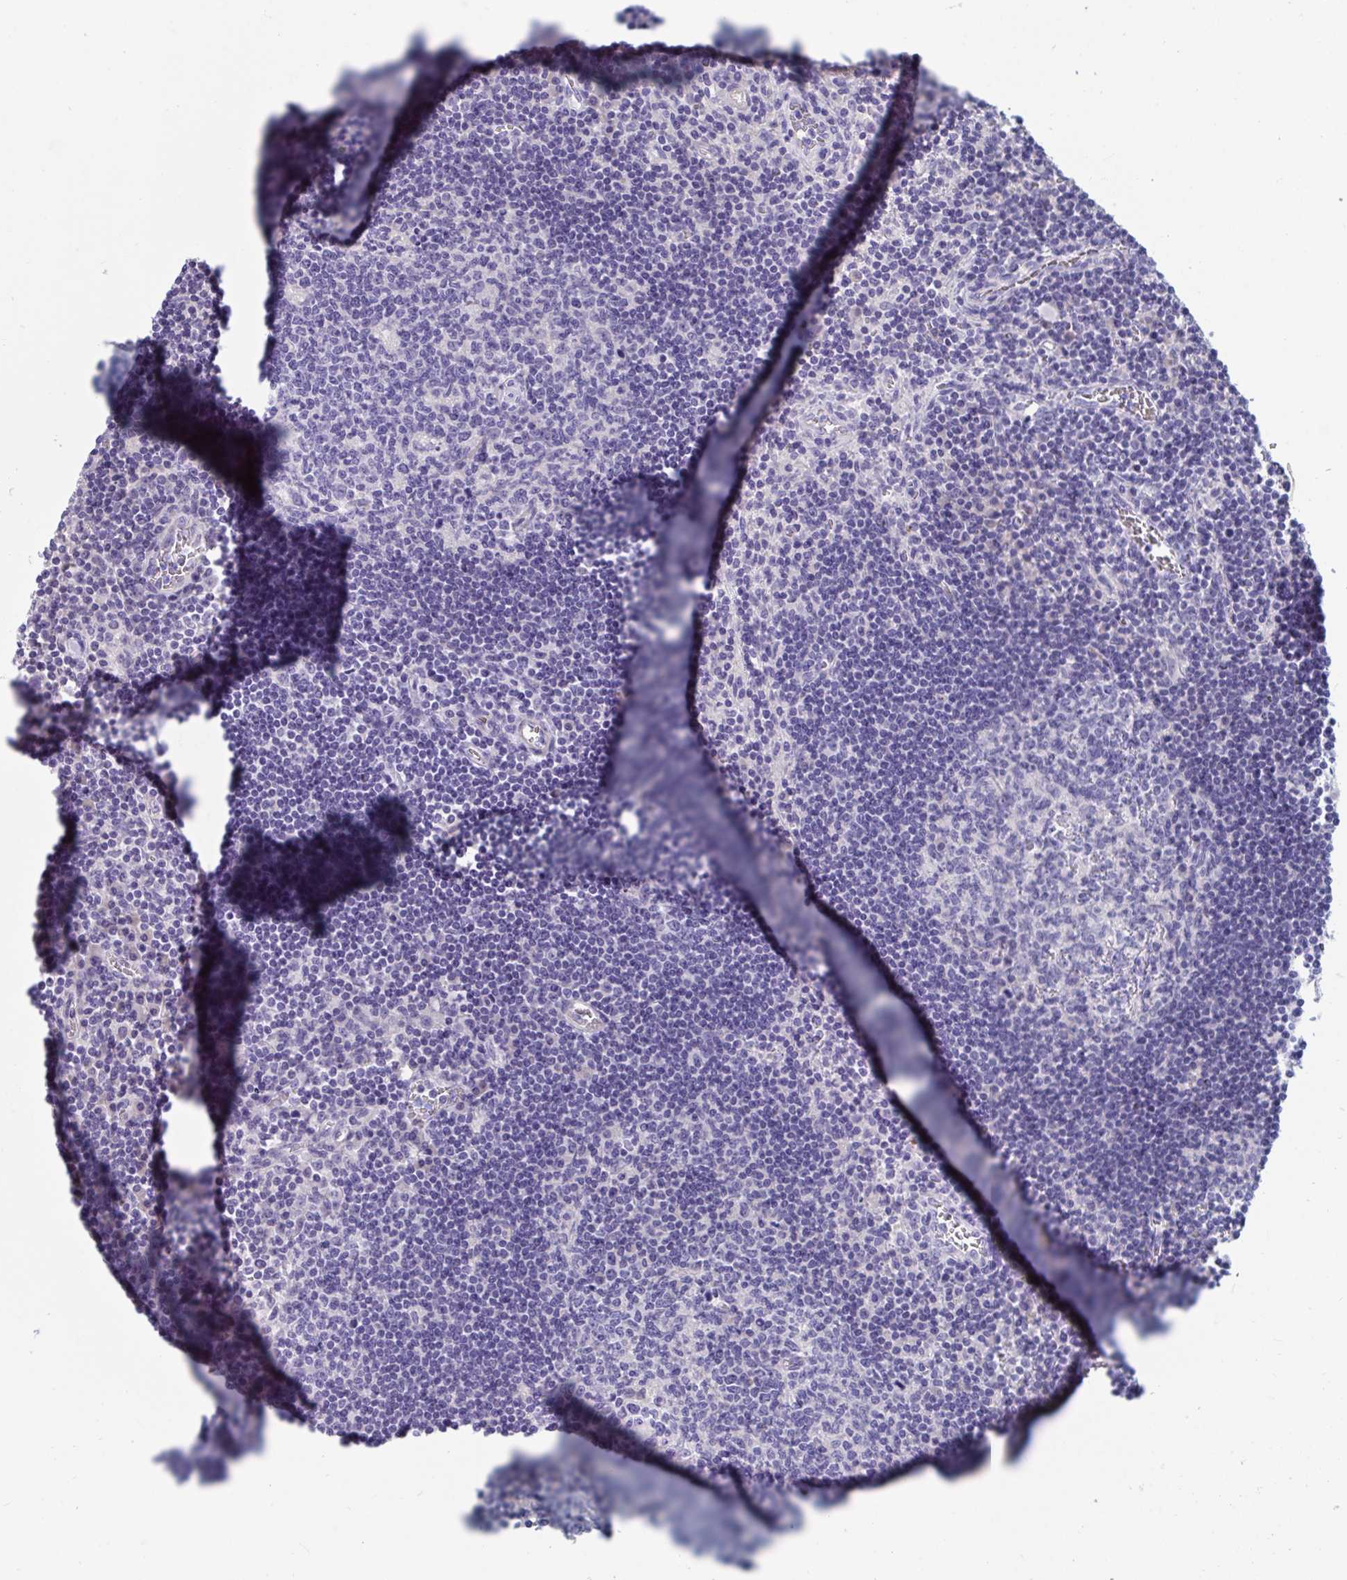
{"staining": {"intensity": "negative", "quantity": "none", "location": "none"}, "tissue": "lymph node", "cell_type": "Germinal center cells", "image_type": "normal", "snomed": [{"axis": "morphology", "description": "Normal tissue, NOS"}, {"axis": "topography", "description": "Lymph node"}], "caption": "DAB immunohistochemical staining of benign human lymph node exhibits no significant staining in germinal center cells.", "gene": "TTC30A", "patient": {"sex": "male", "age": 67}}